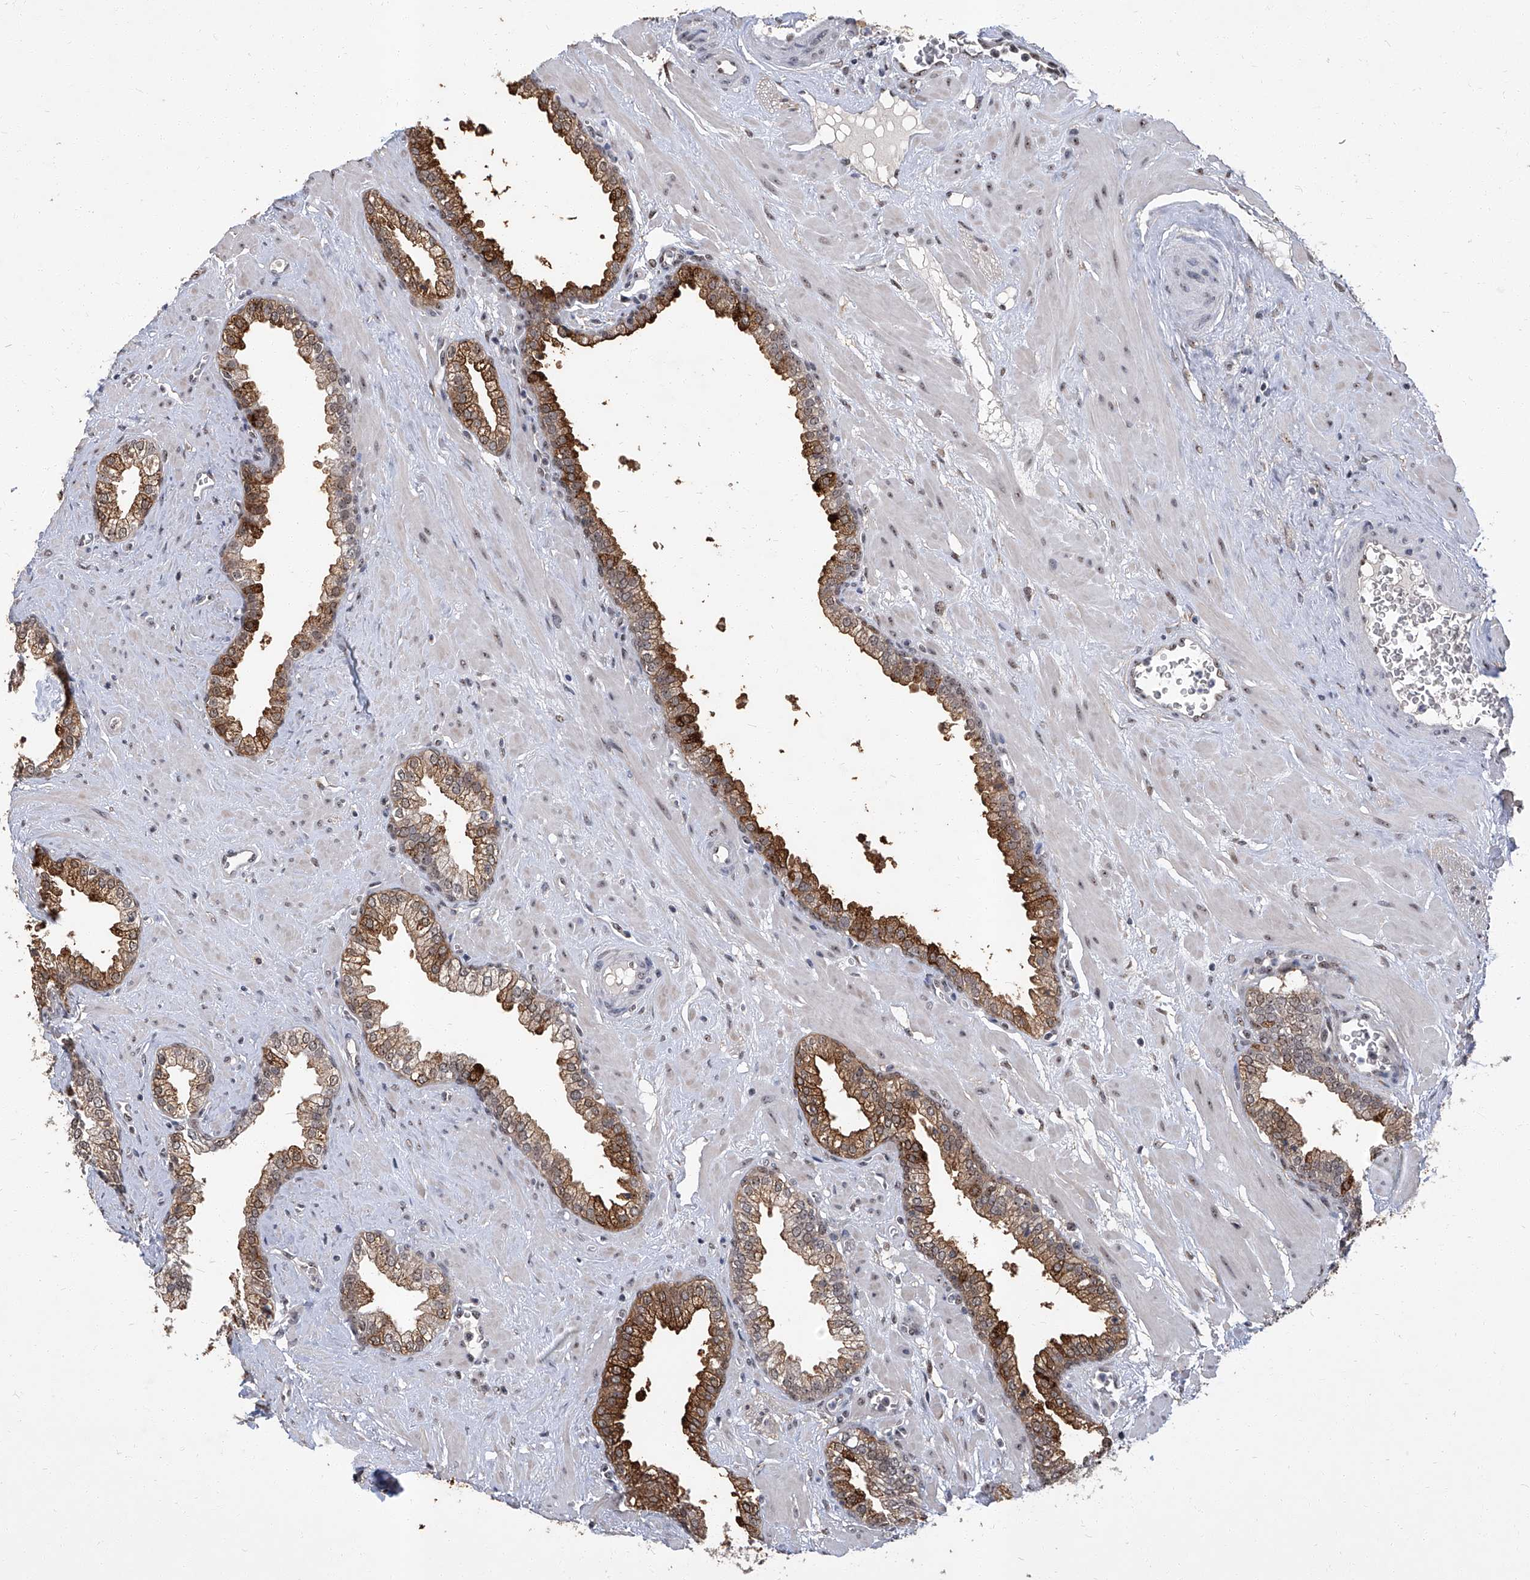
{"staining": {"intensity": "moderate", "quantity": ">75%", "location": "cytoplasmic/membranous,nuclear"}, "tissue": "prostate", "cell_type": "Glandular cells", "image_type": "normal", "snomed": [{"axis": "morphology", "description": "Normal tissue, NOS"}, {"axis": "morphology", "description": "Urothelial carcinoma, Low grade"}, {"axis": "topography", "description": "Urinary bladder"}, {"axis": "topography", "description": "Prostate"}], "caption": "Immunohistochemical staining of normal human prostate demonstrates medium levels of moderate cytoplasmic/membranous,nuclear positivity in approximately >75% of glandular cells. (brown staining indicates protein expression, while blue staining denotes nuclei).", "gene": "CMTR1", "patient": {"sex": "male", "age": 60}}